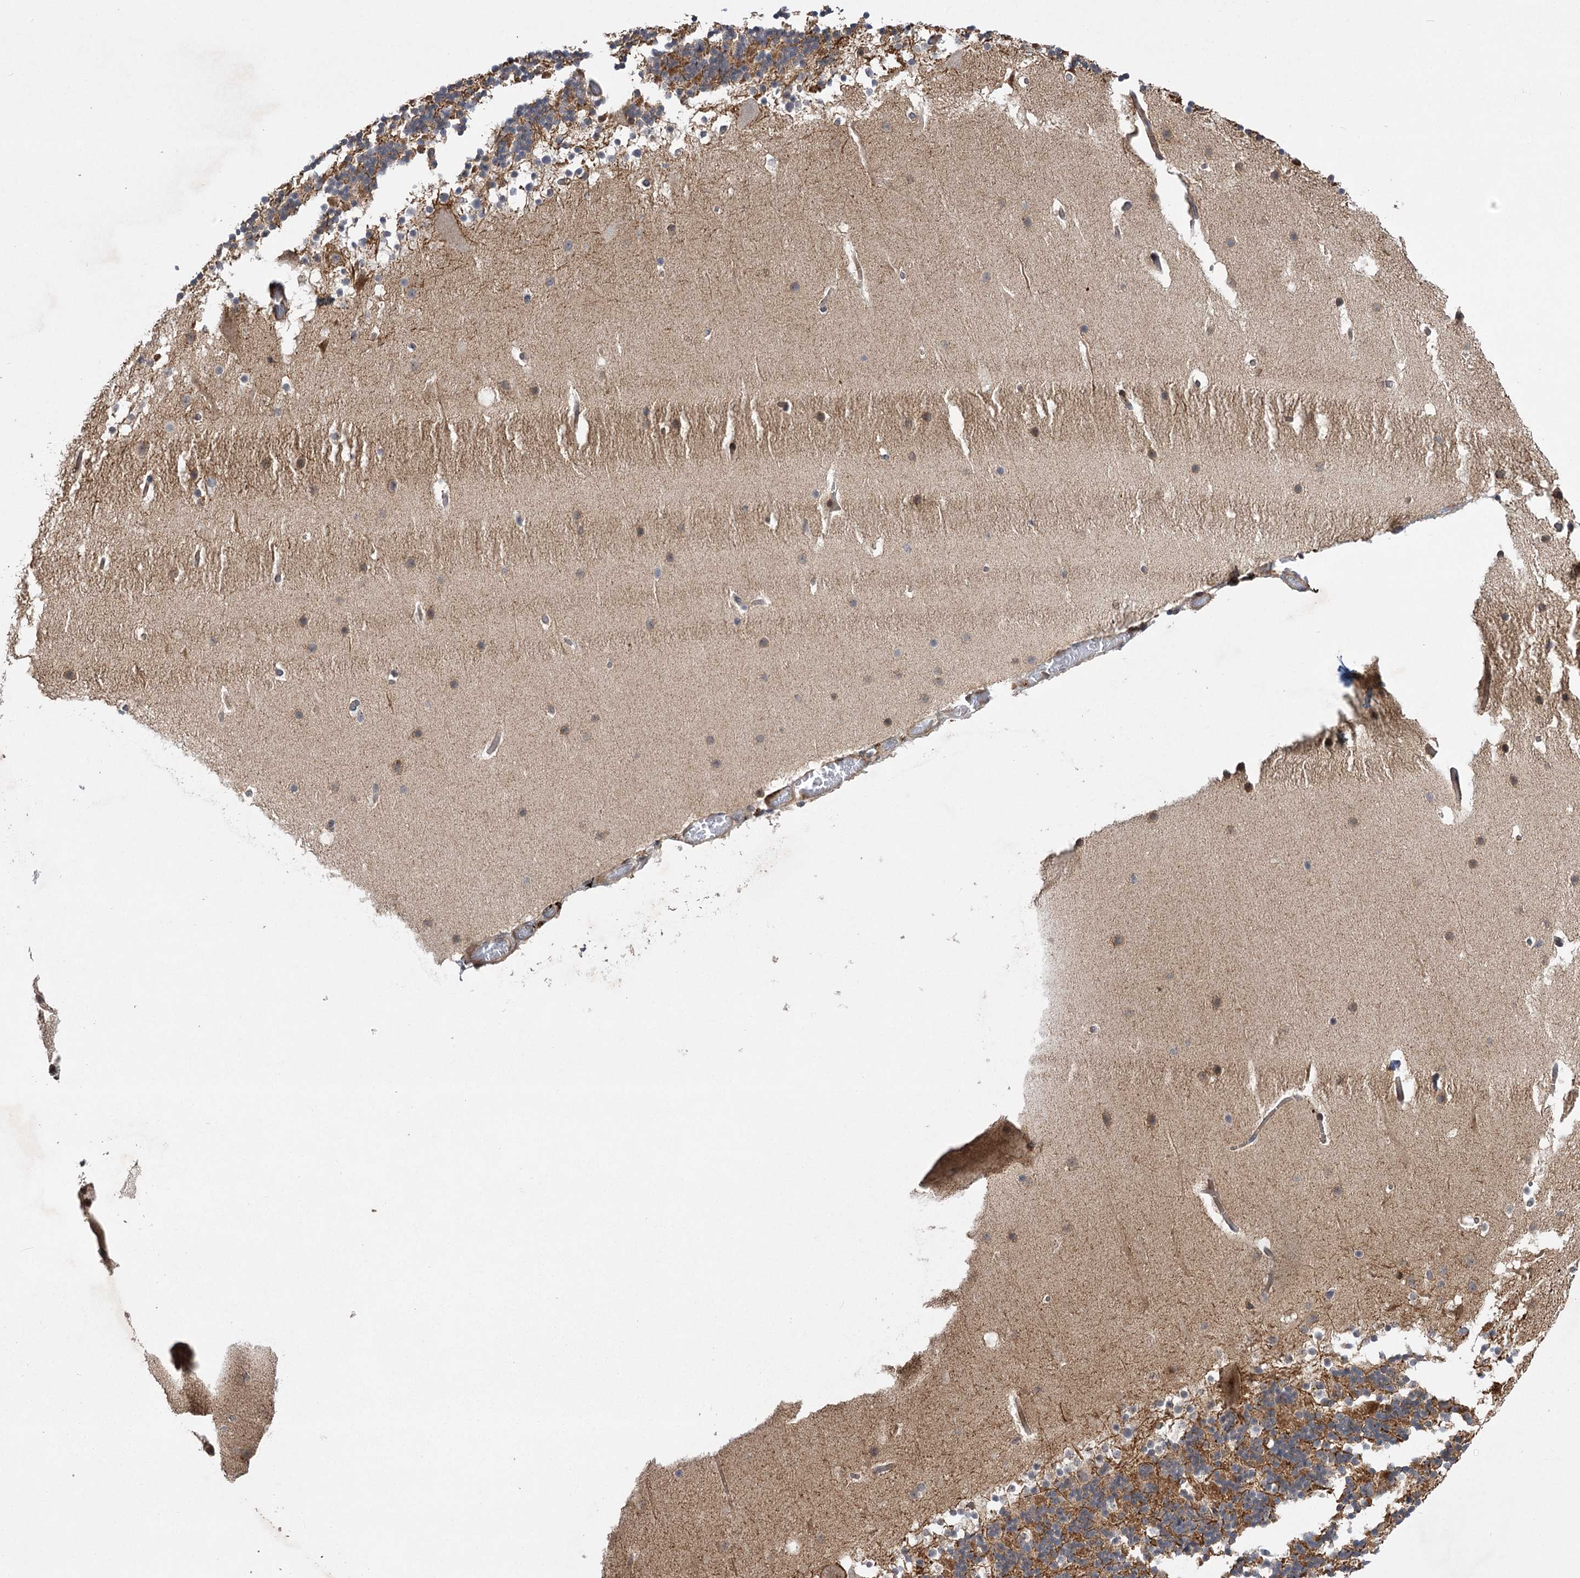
{"staining": {"intensity": "moderate", "quantity": ">75%", "location": "cytoplasmic/membranous"}, "tissue": "cerebellum", "cell_type": "Cells in granular layer", "image_type": "normal", "snomed": [{"axis": "morphology", "description": "Normal tissue, NOS"}, {"axis": "topography", "description": "Cerebellum"}], "caption": "Brown immunohistochemical staining in normal human cerebellum shows moderate cytoplasmic/membranous staining in about >75% of cells in granular layer. (Brightfield microscopy of DAB IHC at high magnification).", "gene": "KCNN2", "patient": {"sex": "male", "age": 57}}